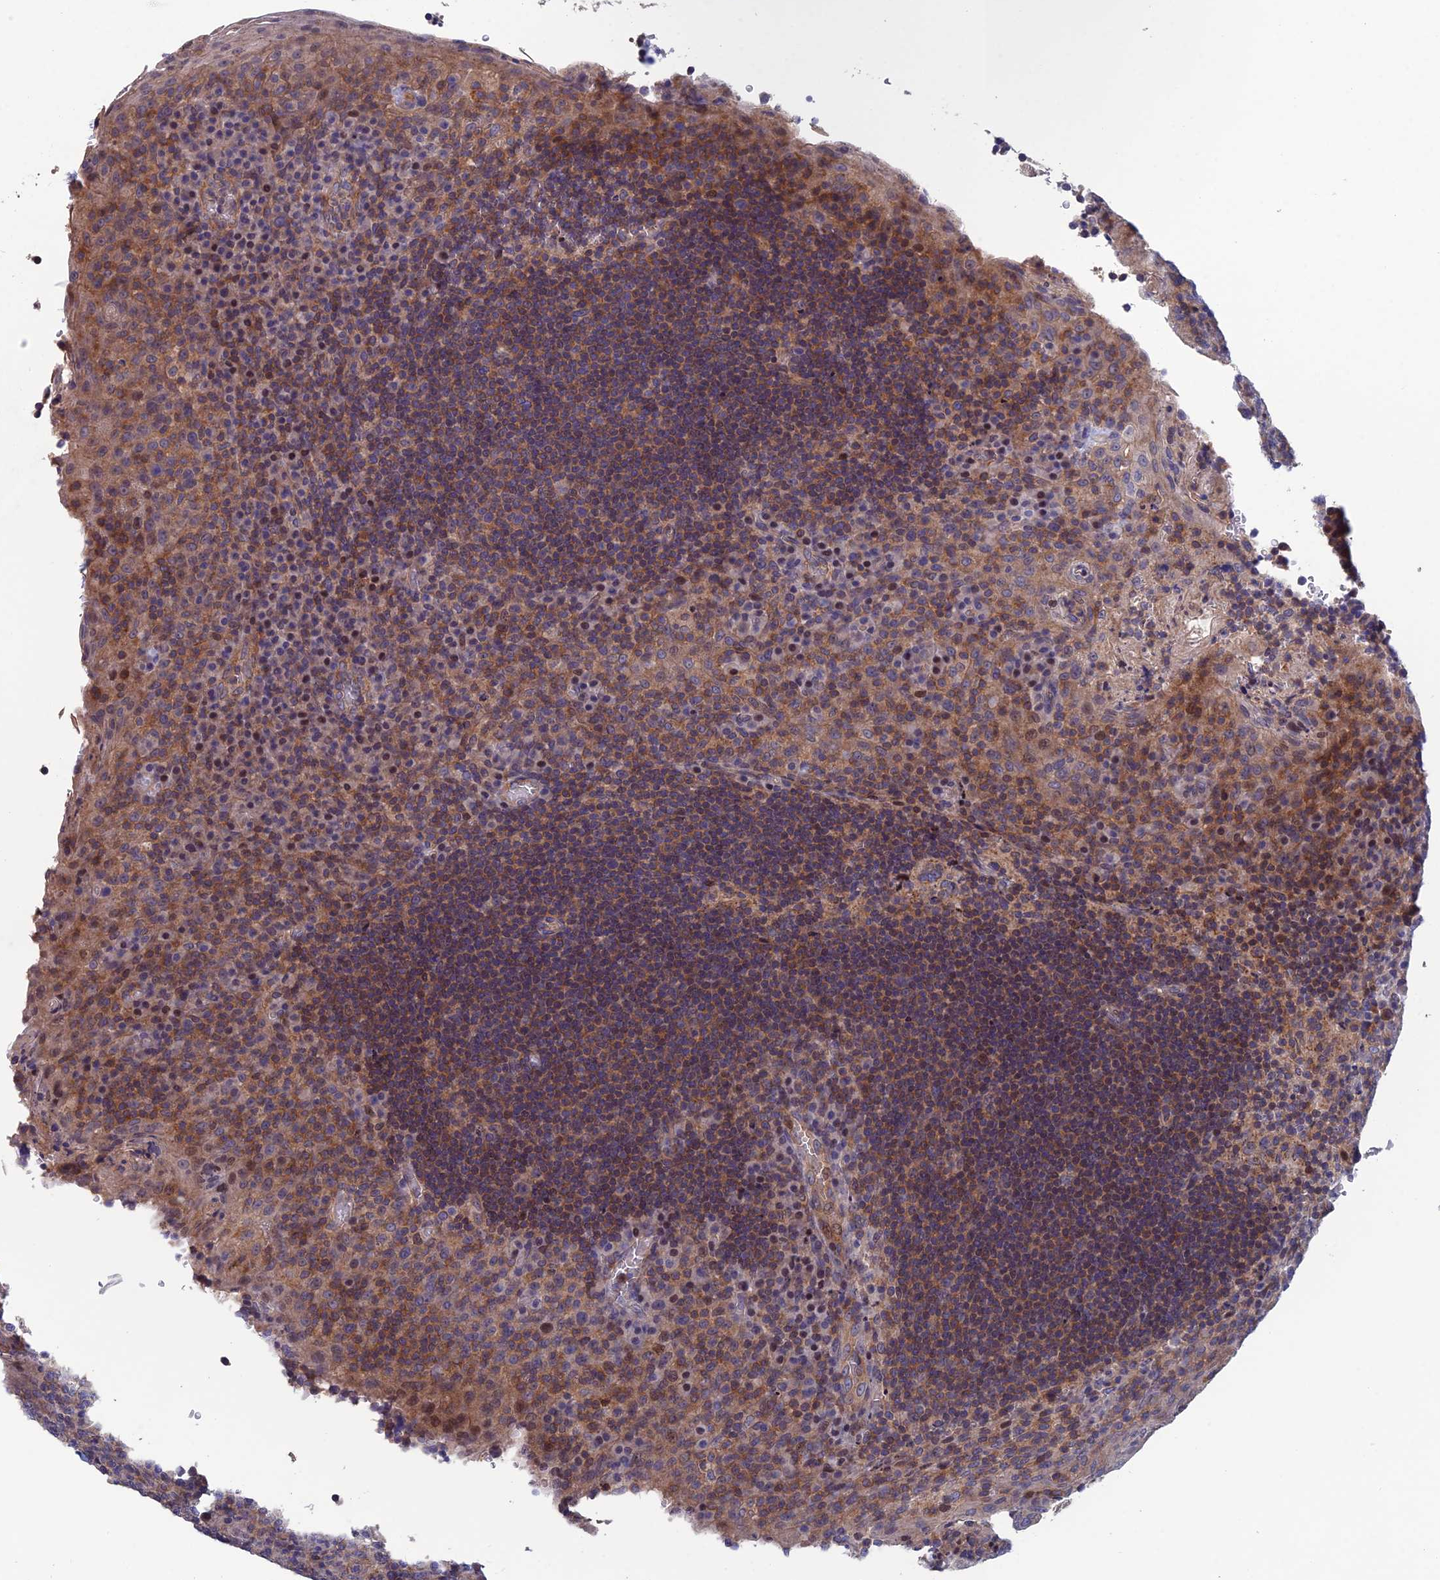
{"staining": {"intensity": "moderate", "quantity": "25%-75%", "location": "cytoplasmic/membranous"}, "tissue": "tonsil", "cell_type": "Germinal center cells", "image_type": "normal", "snomed": [{"axis": "morphology", "description": "Normal tissue, NOS"}, {"axis": "topography", "description": "Tonsil"}], "caption": "Immunohistochemistry (IHC) histopathology image of unremarkable tonsil stained for a protein (brown), which shows medium levels of moderate cytoplasmic/membranous positivity in approximately 25%-75% of germinal center cells.", "gene": "USP37", "patient": {"sex": "male", "age": 17}}